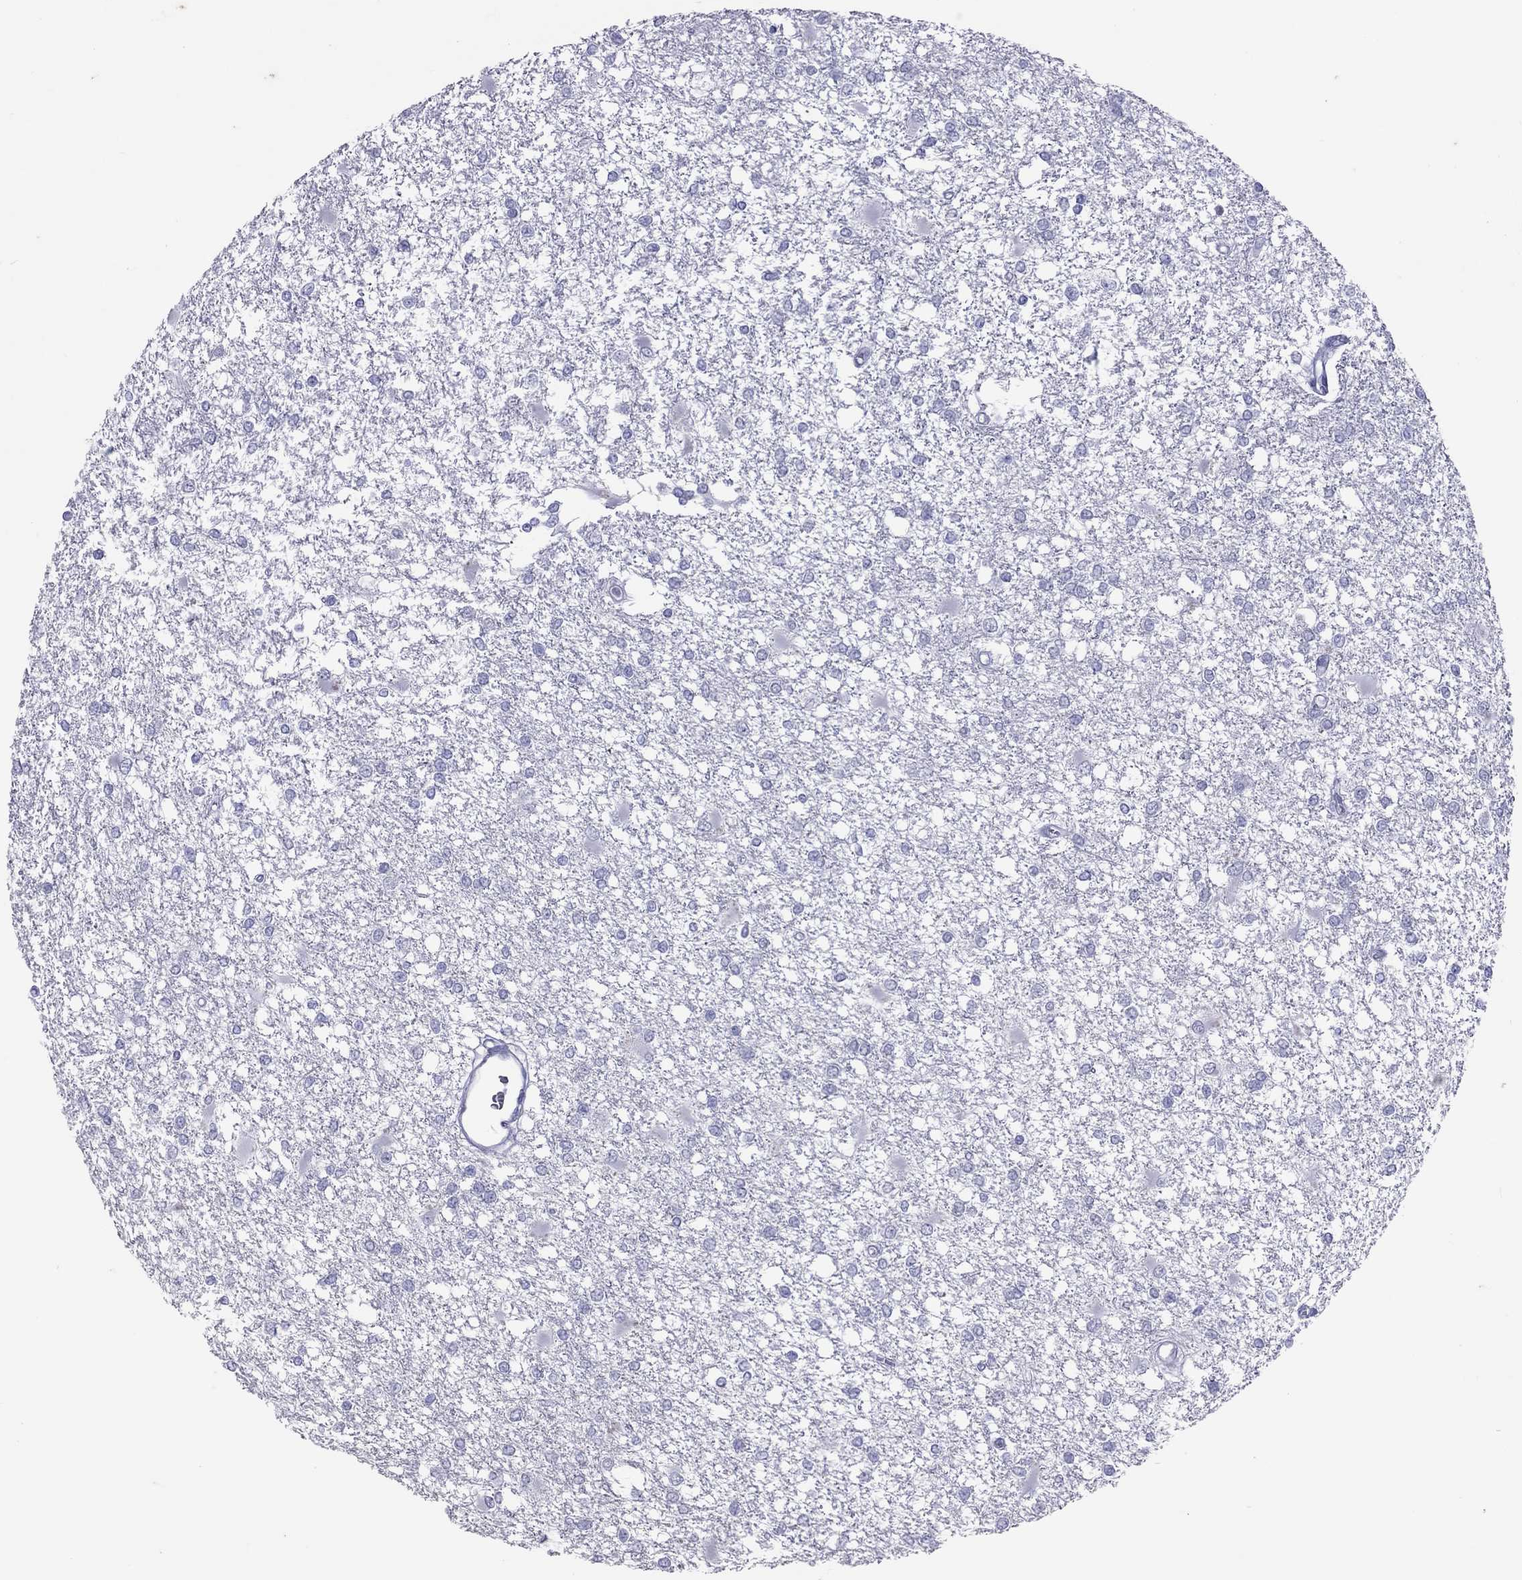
{"staining": {"intensity": "negative", "quantity": "none", "location": "none"}, "tissue": "glioma", "cell_type": "Tumor cells", "image_type": "cancer", "snomed": [{"axis": "morphology", "description": "Glioma, malignant, High grade"}, {"axis": "topography", "description": "Cerebral cortex"}], "caption": "High-grade glioma (malignant) was stained to show a protein in brown. There is no significant expression in tumor cells.", "gene": "MUC16", "patient": {"sex": "male", "age": 79}}